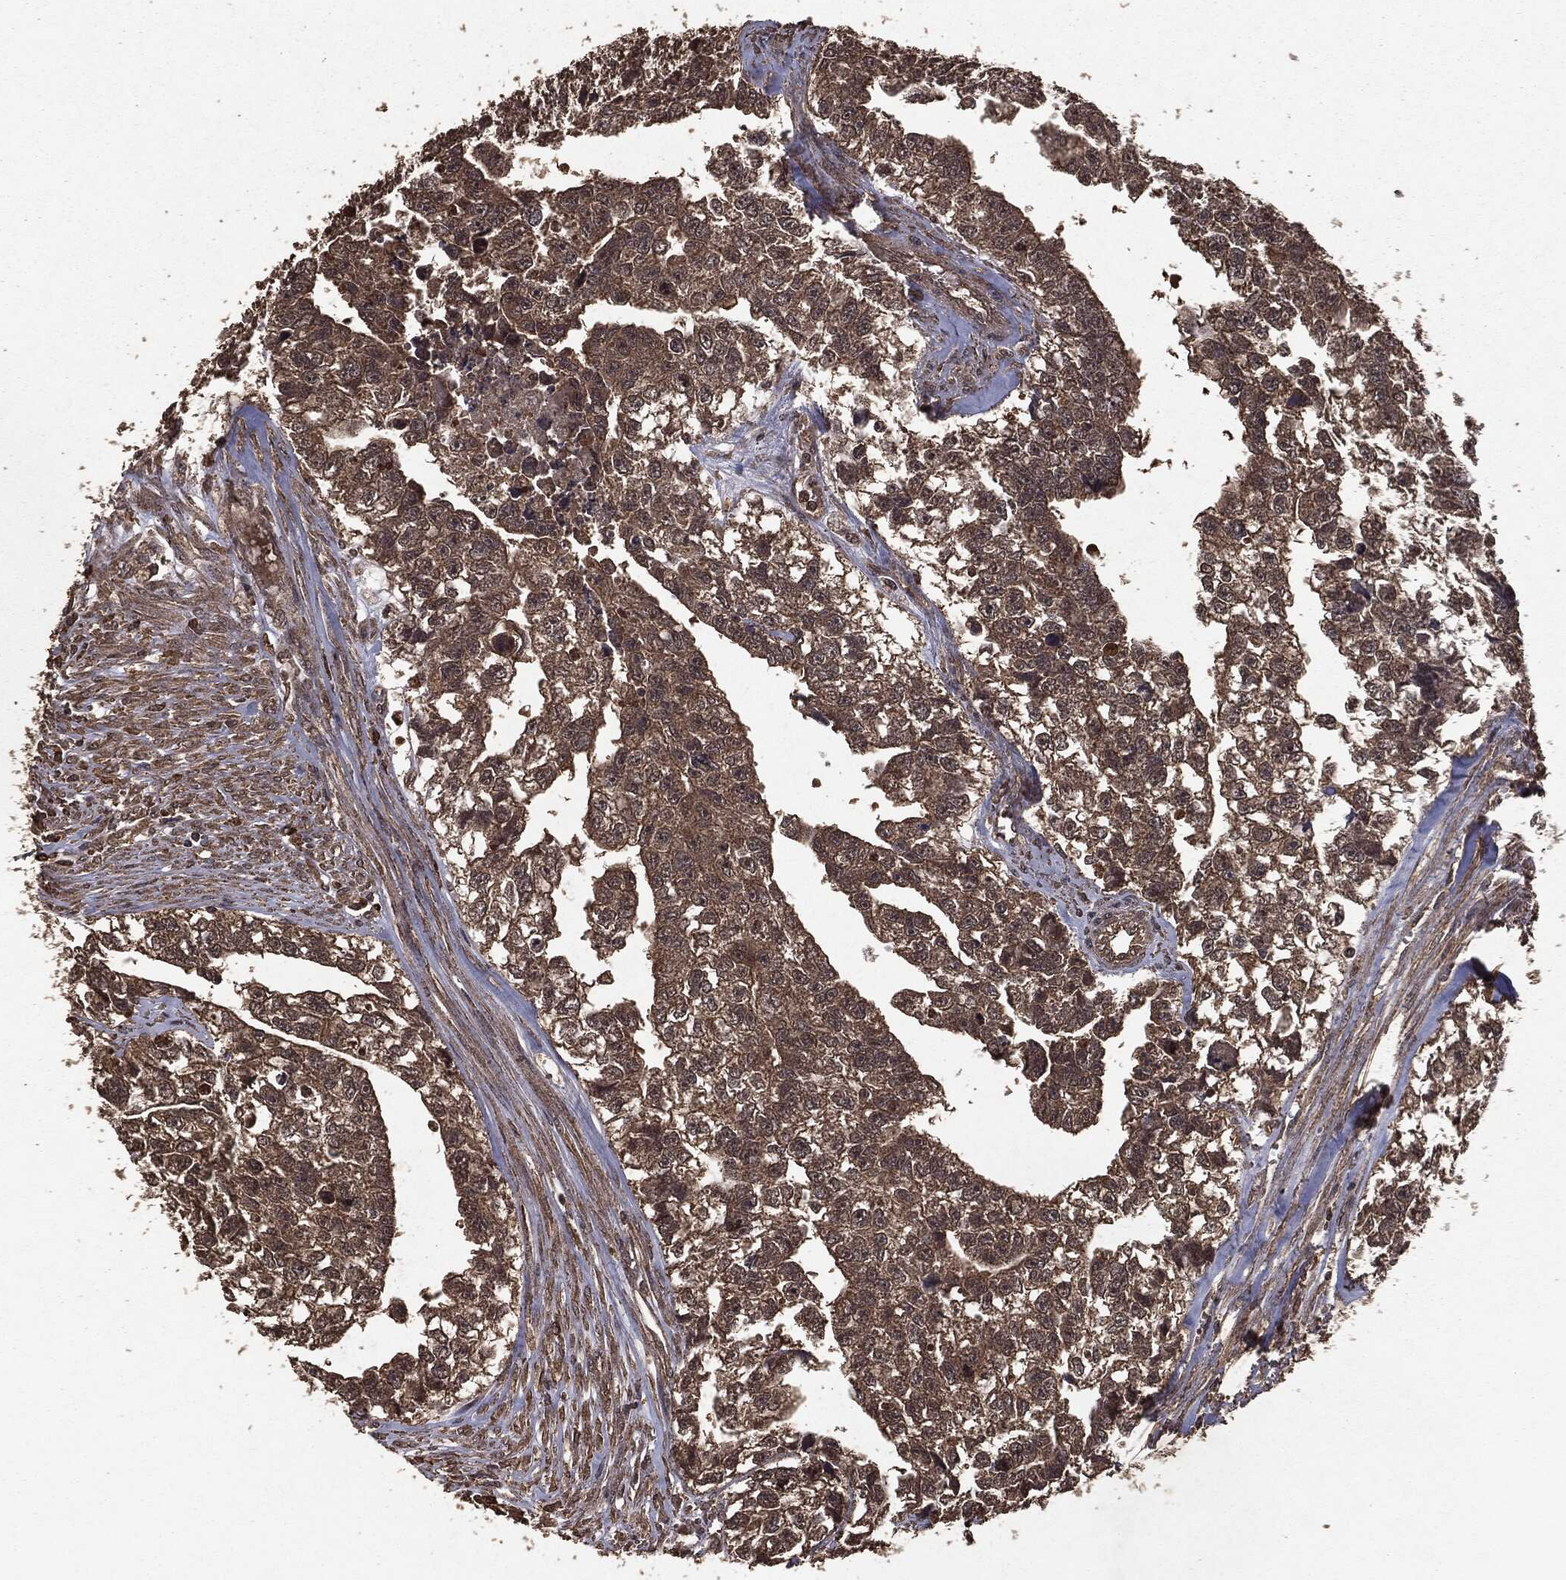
{"staining": {"intensity": "weak", "quantity": "25%-75%", "location": "cytoplasmic/membranous"}, "tissue": "testis cancer", "cell_type": "Tumor cells", "image_type": "cancer", "snomed": [{"axis": "morphology", "description": "Carcinoma, Embryonal, NOS"}, {"axis": "morphology", "description": "Teratoma, malignant, NOS"}, {"axis": "topography", "description": "Testis"}], "caption": "An image showing weak cytoplasmic/membranous positivity in about 25%-75% of tumor cells in testis teratoma (malignant), as visualized by brown immunohistochemical staining.", "gene": "NME1", "patient": {"sex": "male", "age": 44}}